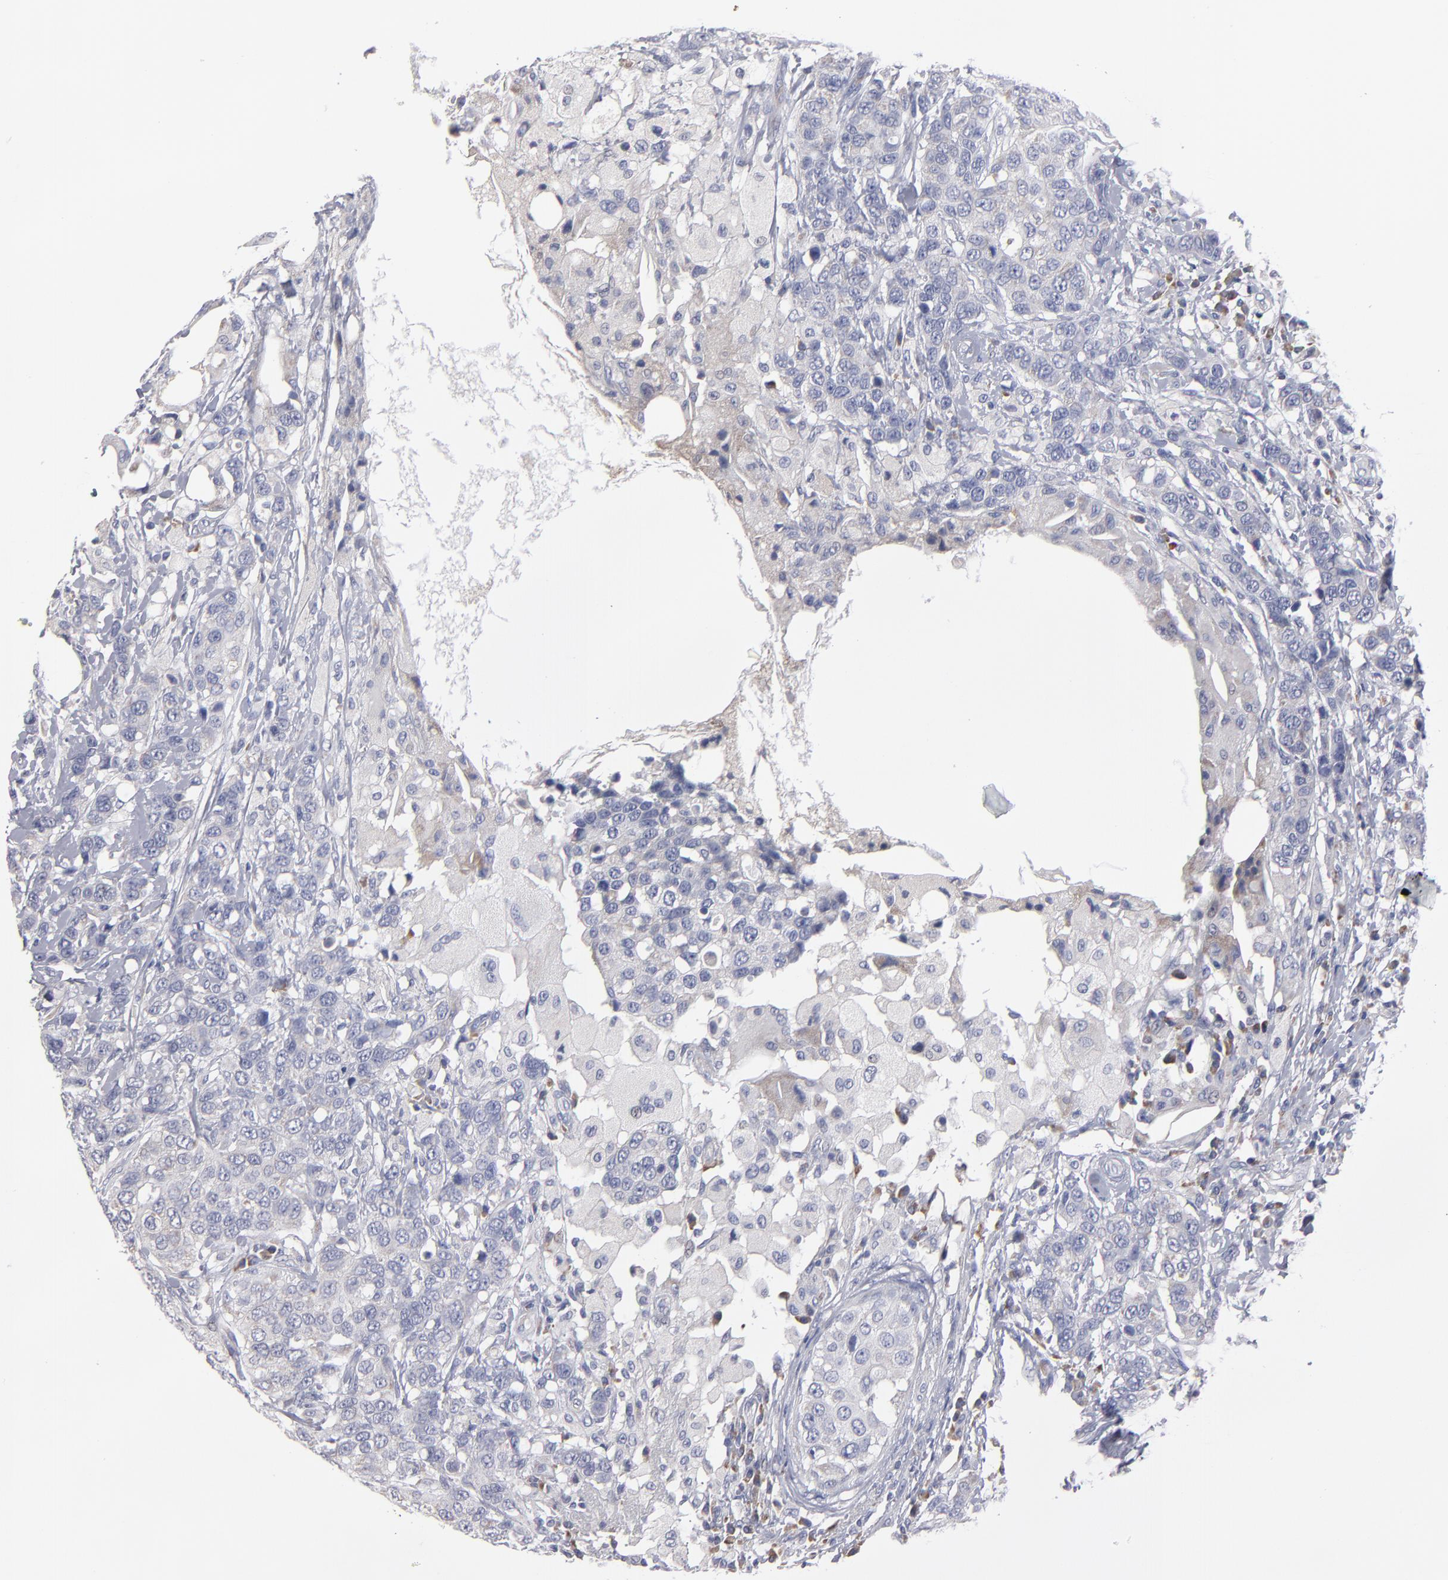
{"staining": {"intensity": "weak", "quantity": "<25%", "location": "cytoplasmic/membranous"}, "tissue": "breast cancer", "cell_type": "Tumor cells", "image_type": "cancer", "snomed": [{"axis": "morphology", "description": "Duct carcinoma"}, {"axis": "topography", "description": "Breast"}], "caption": "Immunohistochemistry (IHC) of breast cancer exhibits no staining in tumor cells.", "gene": "CCDC80", "patient": {"sex": "female", "age": 27}}